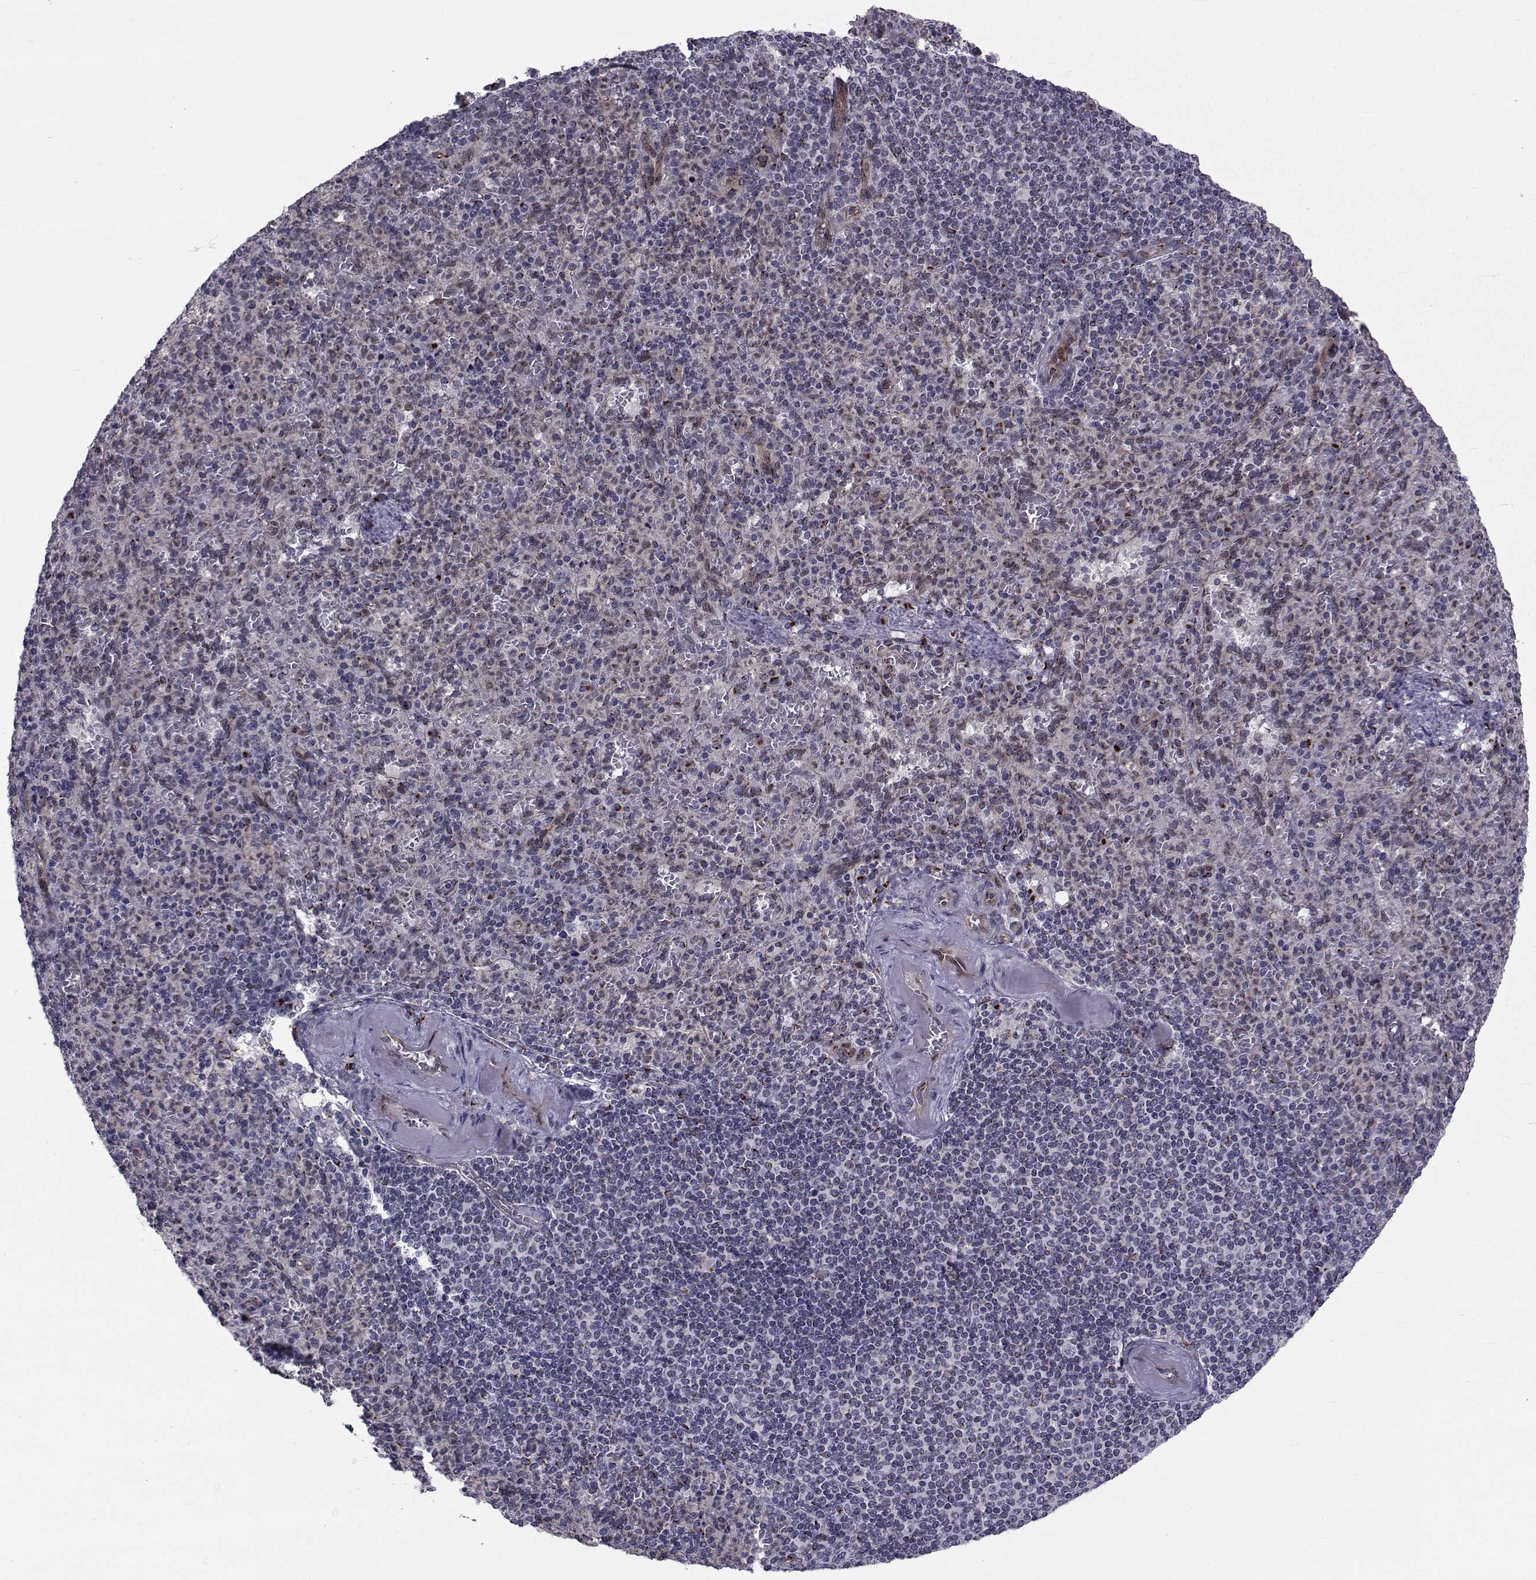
{"staining": {"intensity": "negative", "quantity": "none", "location": "none"}, "tissue": "spleen", "cell_type": "Cells in red pulp", "image_type": "normal", "snomed": [{"axis": "morphology", "description": "Normal tissue, NOS"}, {"axis": "topography", "description": "Spleen"}], "caption": "Immunohistochemistry (IHC) photomicrograph of benign human spleen stained for a protein (brown), which demonstrates no positivity in cells in red pulp.", "gene": "ATP6V1C2", "patient": {"sex": "female", "age": 74}}